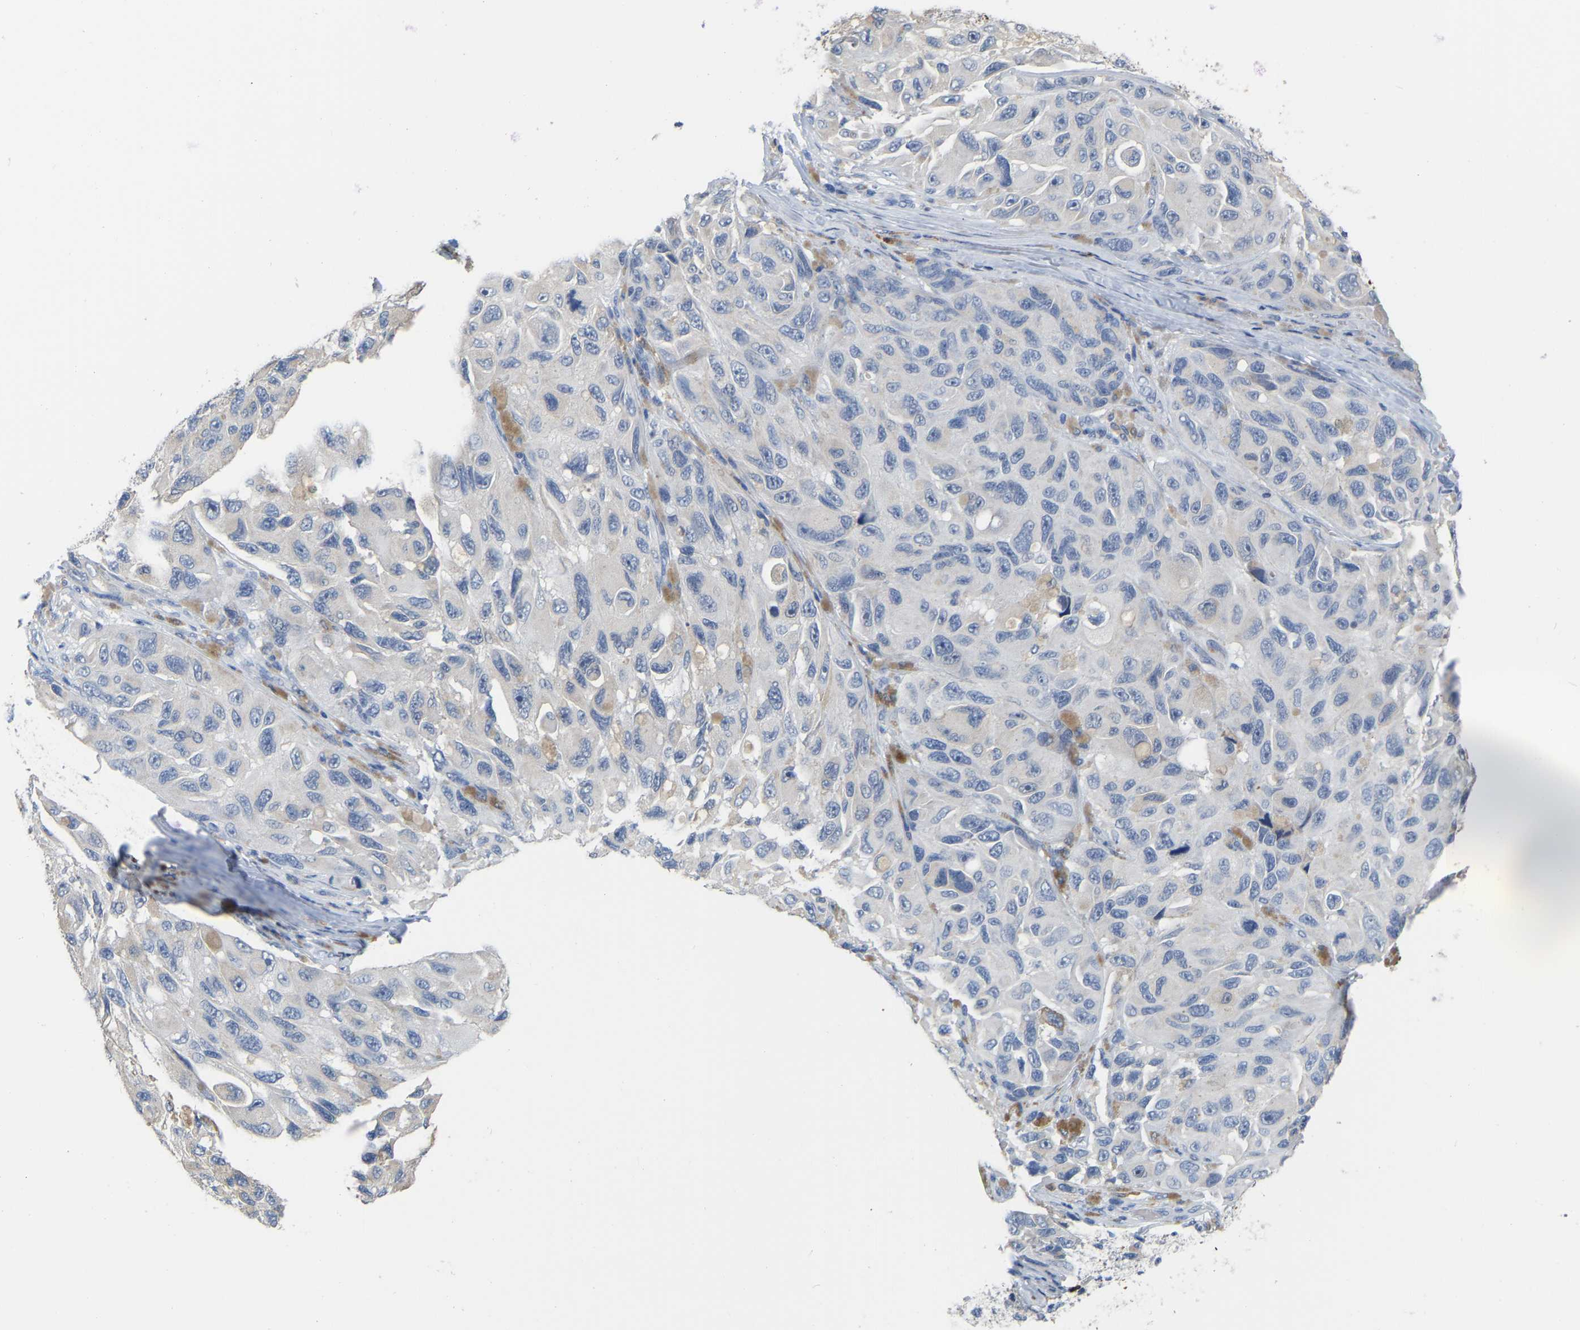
{"staining": {"intensity": "negative", "quantity": "none", "location": "none"}, "tissue": "melanoma", "cell_type": "Tumor cells", "image_type": "cancer", "snomed": [{"axis": "morphology", "description": "Malignant melanoma, NOS"}, {"axis": "topography", "description": "Skin"}], "caption": "Immunohistochemistry image of neoplastic tissue: human melanoma stained with DAB (3,3'-diaminobenzidine) reveals no significant protein positivity in tumor cells. The staining is performed using DAB brown chromogen with nuclei counter-stained in using hematoxylin.", "gene": "ULBP2", "patient": {"sex": "female", "age": 73}}